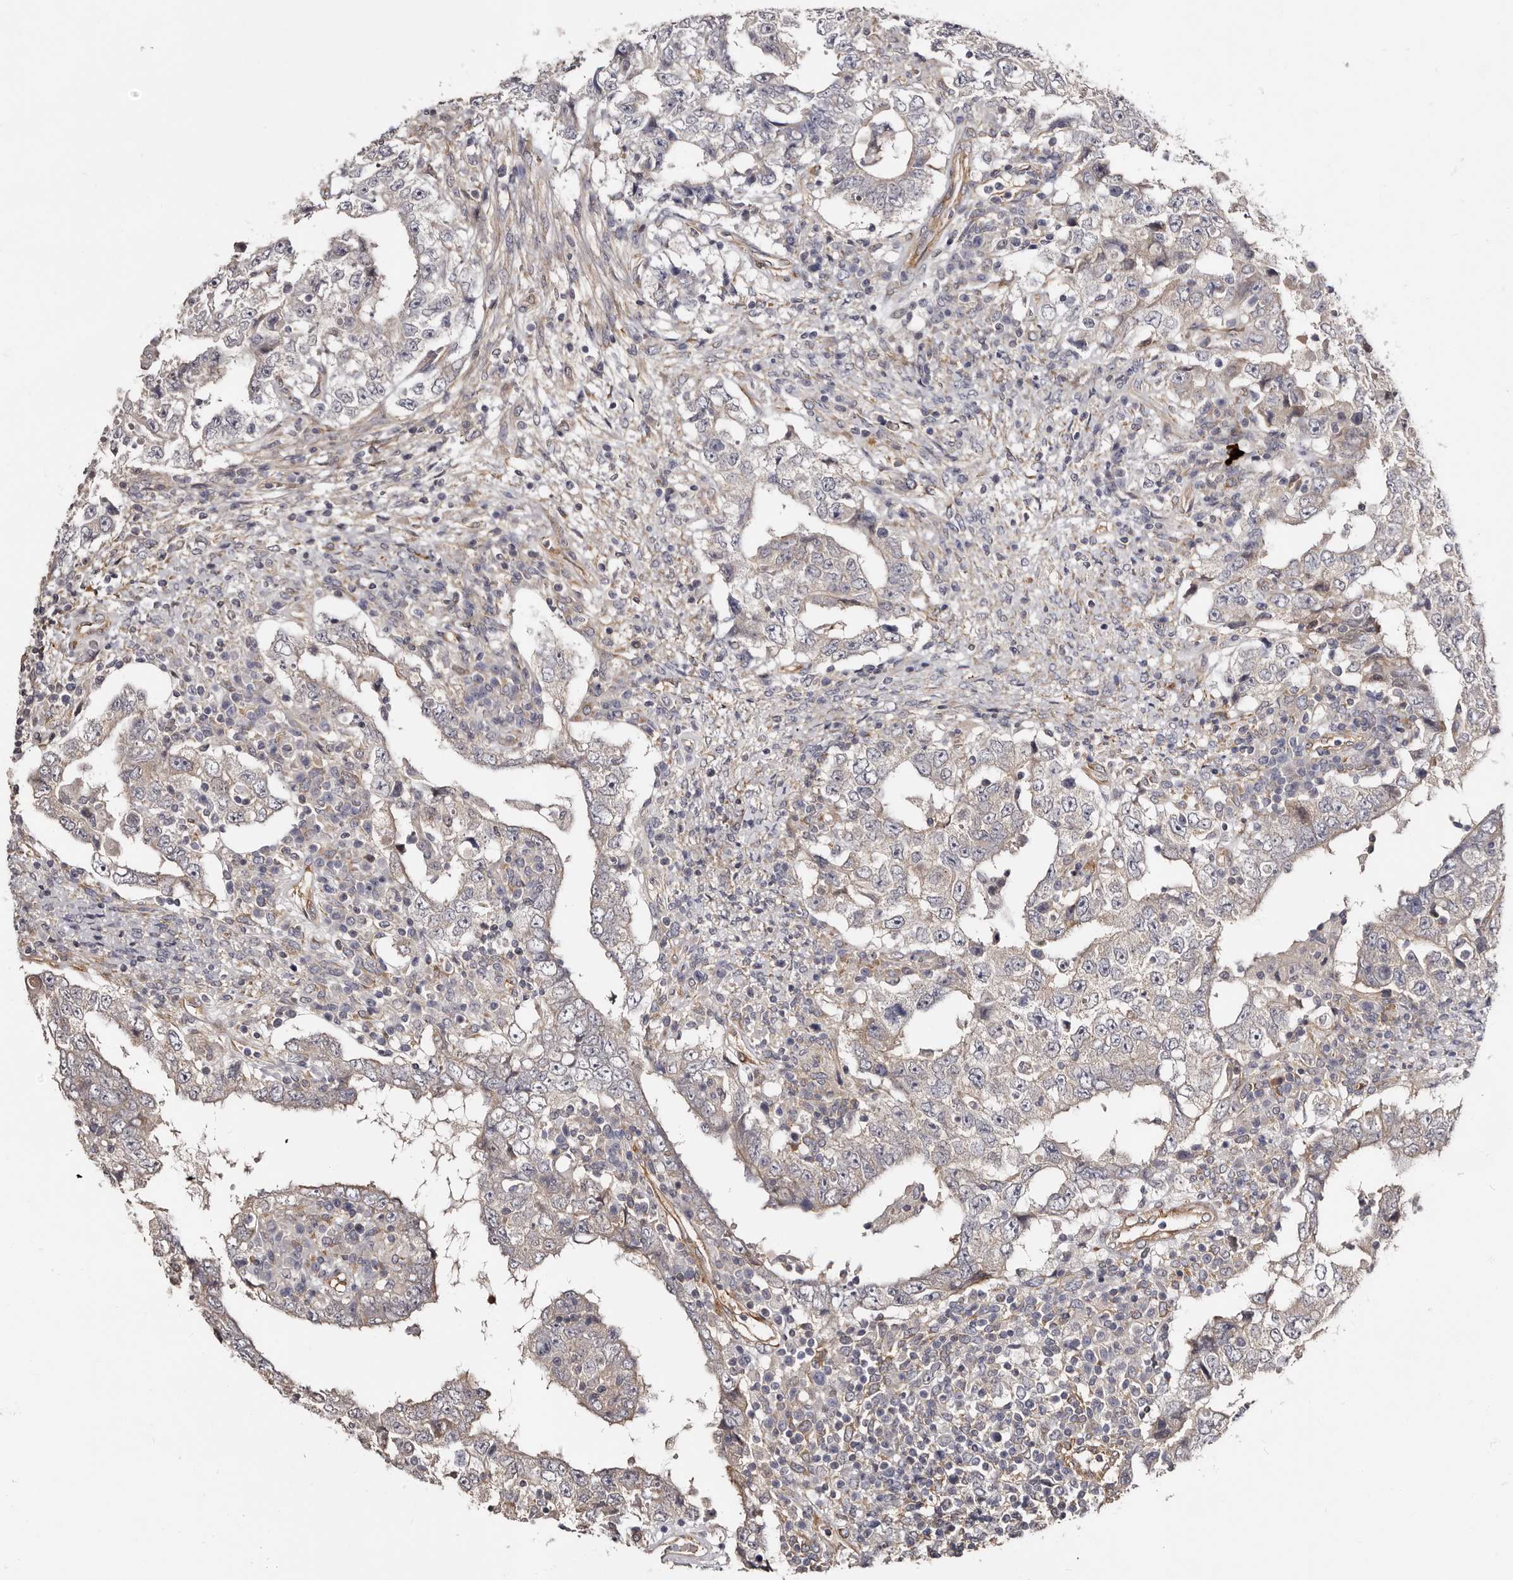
{"staining": {"intensity": "weak", "quantity": "<25%", "location": "cytoplasmic/membranous"}, "tissue": "testis cancer", "cell_type": "Tumor cells", "image_type": "cancer", "snomed": [{"axis": "morphology", "description": "Carcinoma, Embryonal, NOS"}, {"axis": "topography", "description": "Testis"}], "caption": "This is an immunohistochemistry (IHC) micrograph of human testis embryonal carcinoma. There is no positivity in tumor cells.", "gene": "TBC1D22B", "patient": {"sex": "male", "age": 26}}